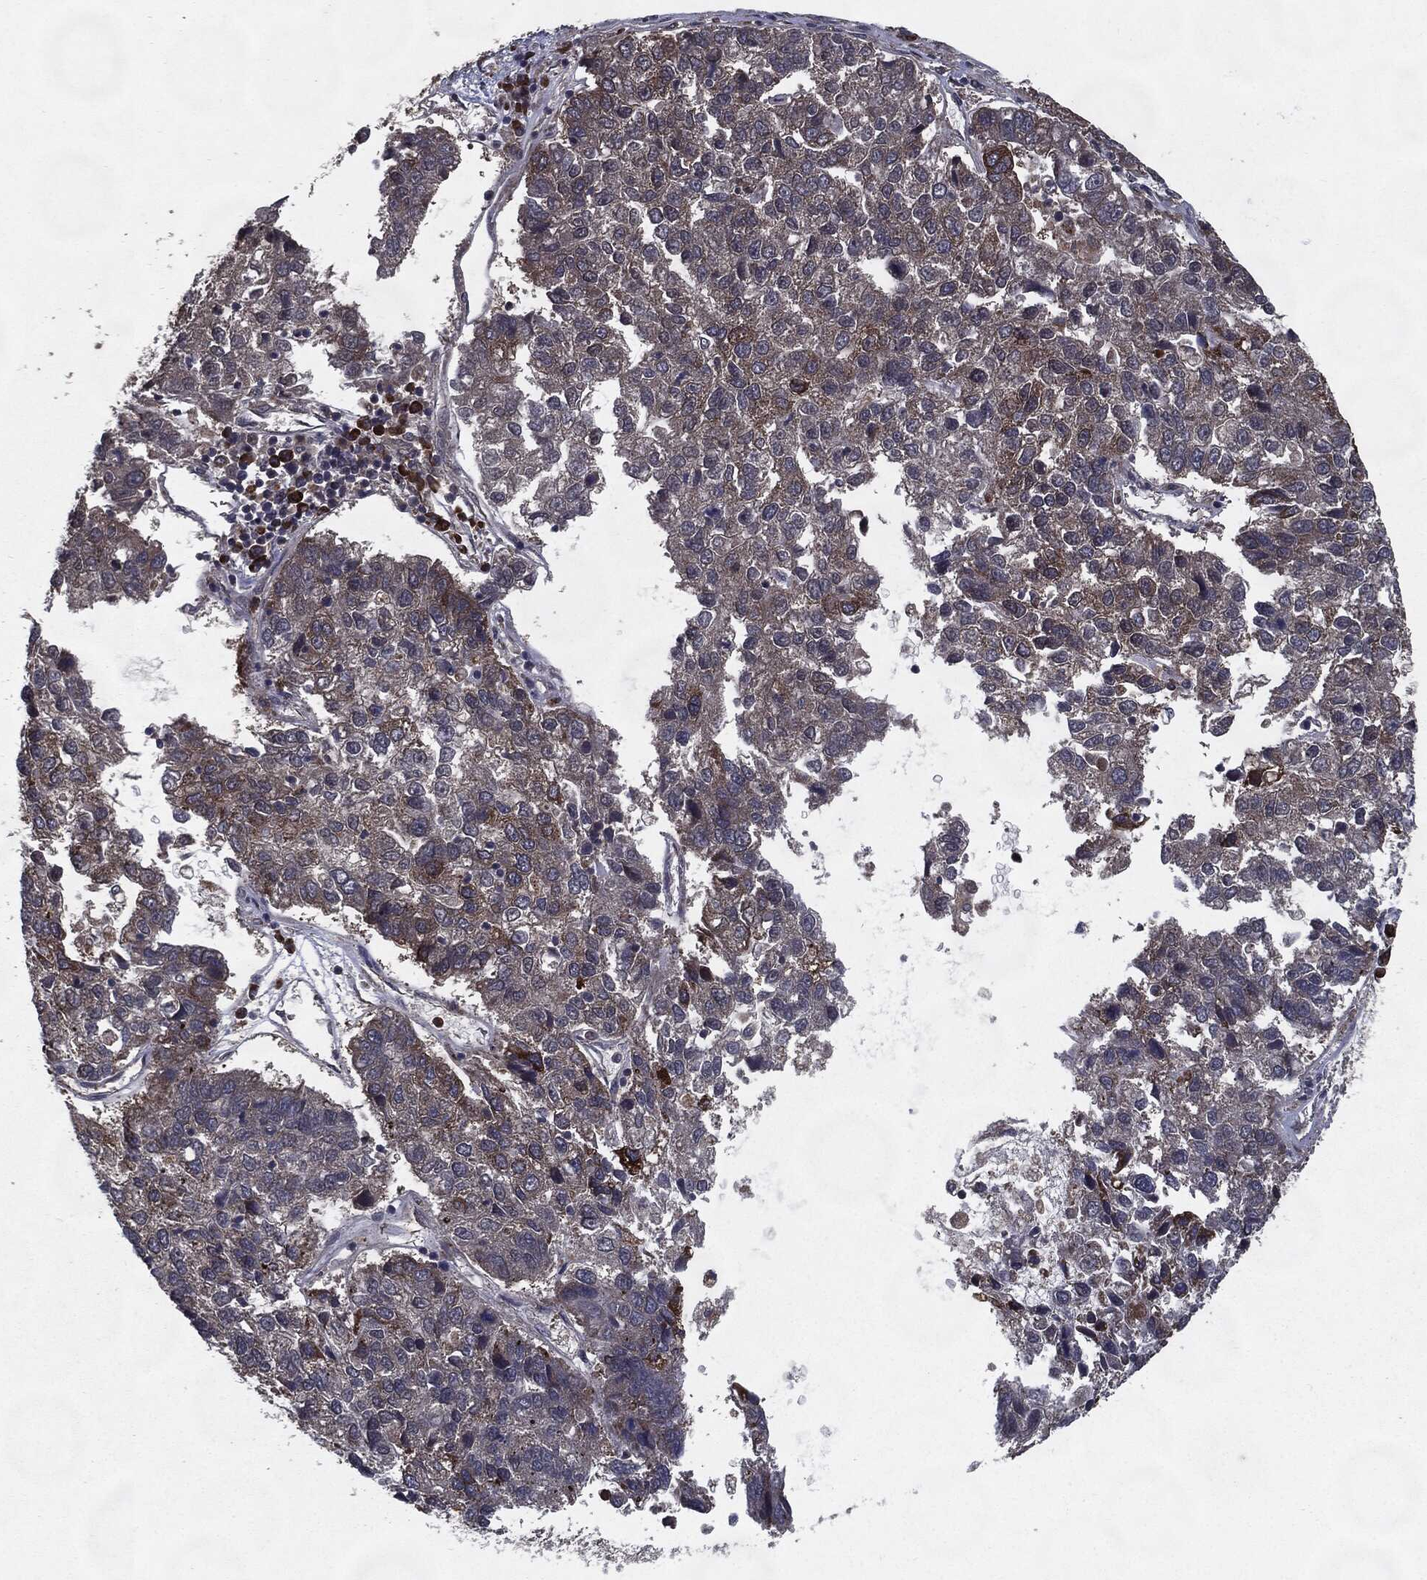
{"staining": {"intensity": "moderate", "quantity": "<25%", "location": "cytoplasmic/membranous"}, "tissue": "pancreatic cancer", "cell_type": "Tumor cells", "image_type": "cancer", "snomed": [{"axis": "morphology", "description": "Adenocarcinoma, NOS"}, {"axis": "topography", "description": "Pancreas"}], "caption": "Pancreatic cancer was stained to show a protein in brown. There is low levels of moderate cytoplasmic/membranous staining in approximately <25% of tumor cells.", "gene": "HDAC5", "patient": {"sex": "female", "age": 61}}